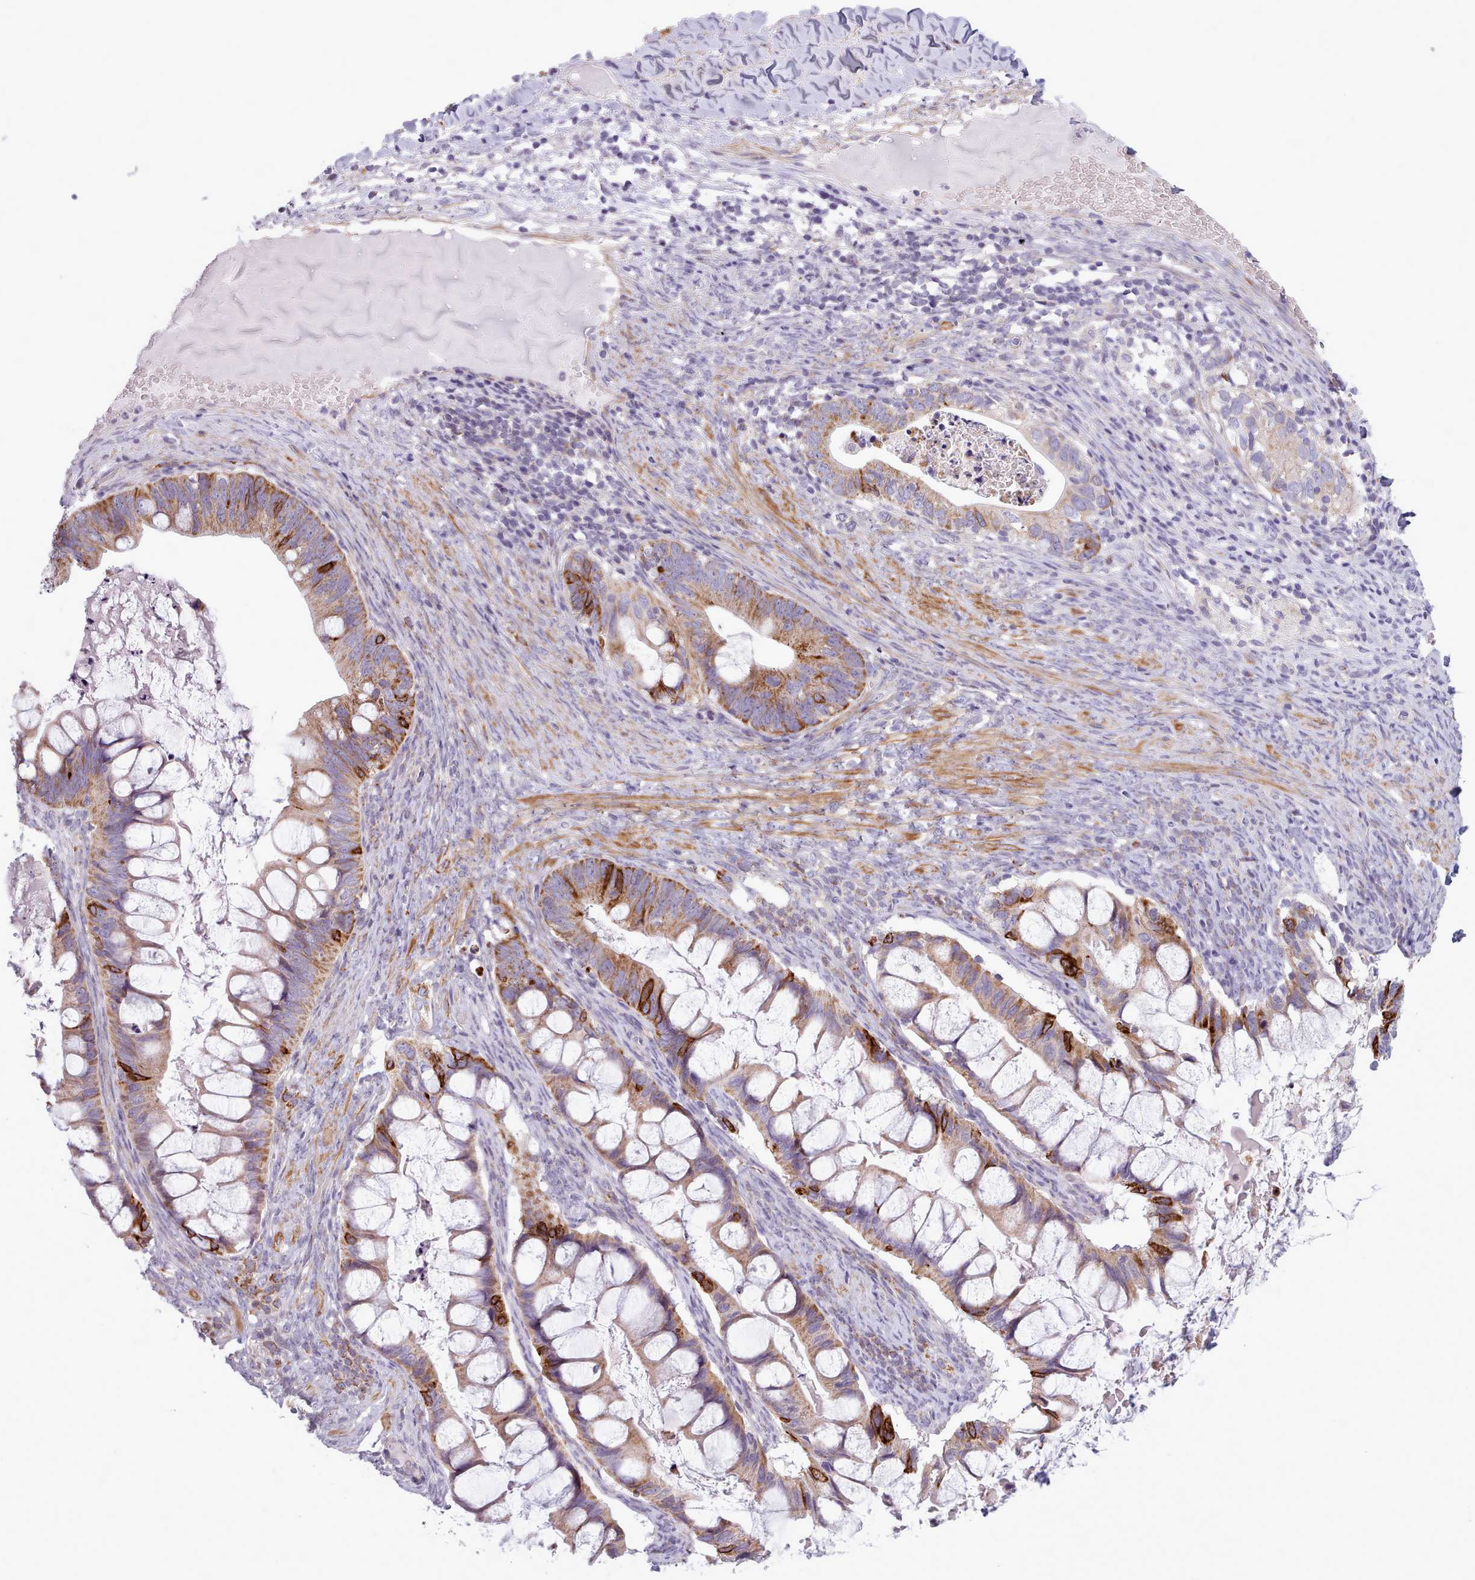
{"staining": {"intensity": "moderate", "quantity": ">75%", "location": "cytoplasmic/membranous"}, "tissue": "ovarian cancer", "cell_type": "Tumor cells", "image_type": "cancer", "snomed": [{"axis": "morphology", "description": "Cystadenocarcinoma, mucinous, NOS"}, {"axis": "topography", "description": "Ovary"}], "caption": "Protein staining of mucinous cystadenocarcinoma (ovarian) tissue shows moderate cytoplasmic/membranous positivity in approximately >75% of tumor cells. (brown staining indicates protein expression, while blue staining denotes nuclei).", "gene": "AVL9", "patient": {"sex": "female", "age": 61}}